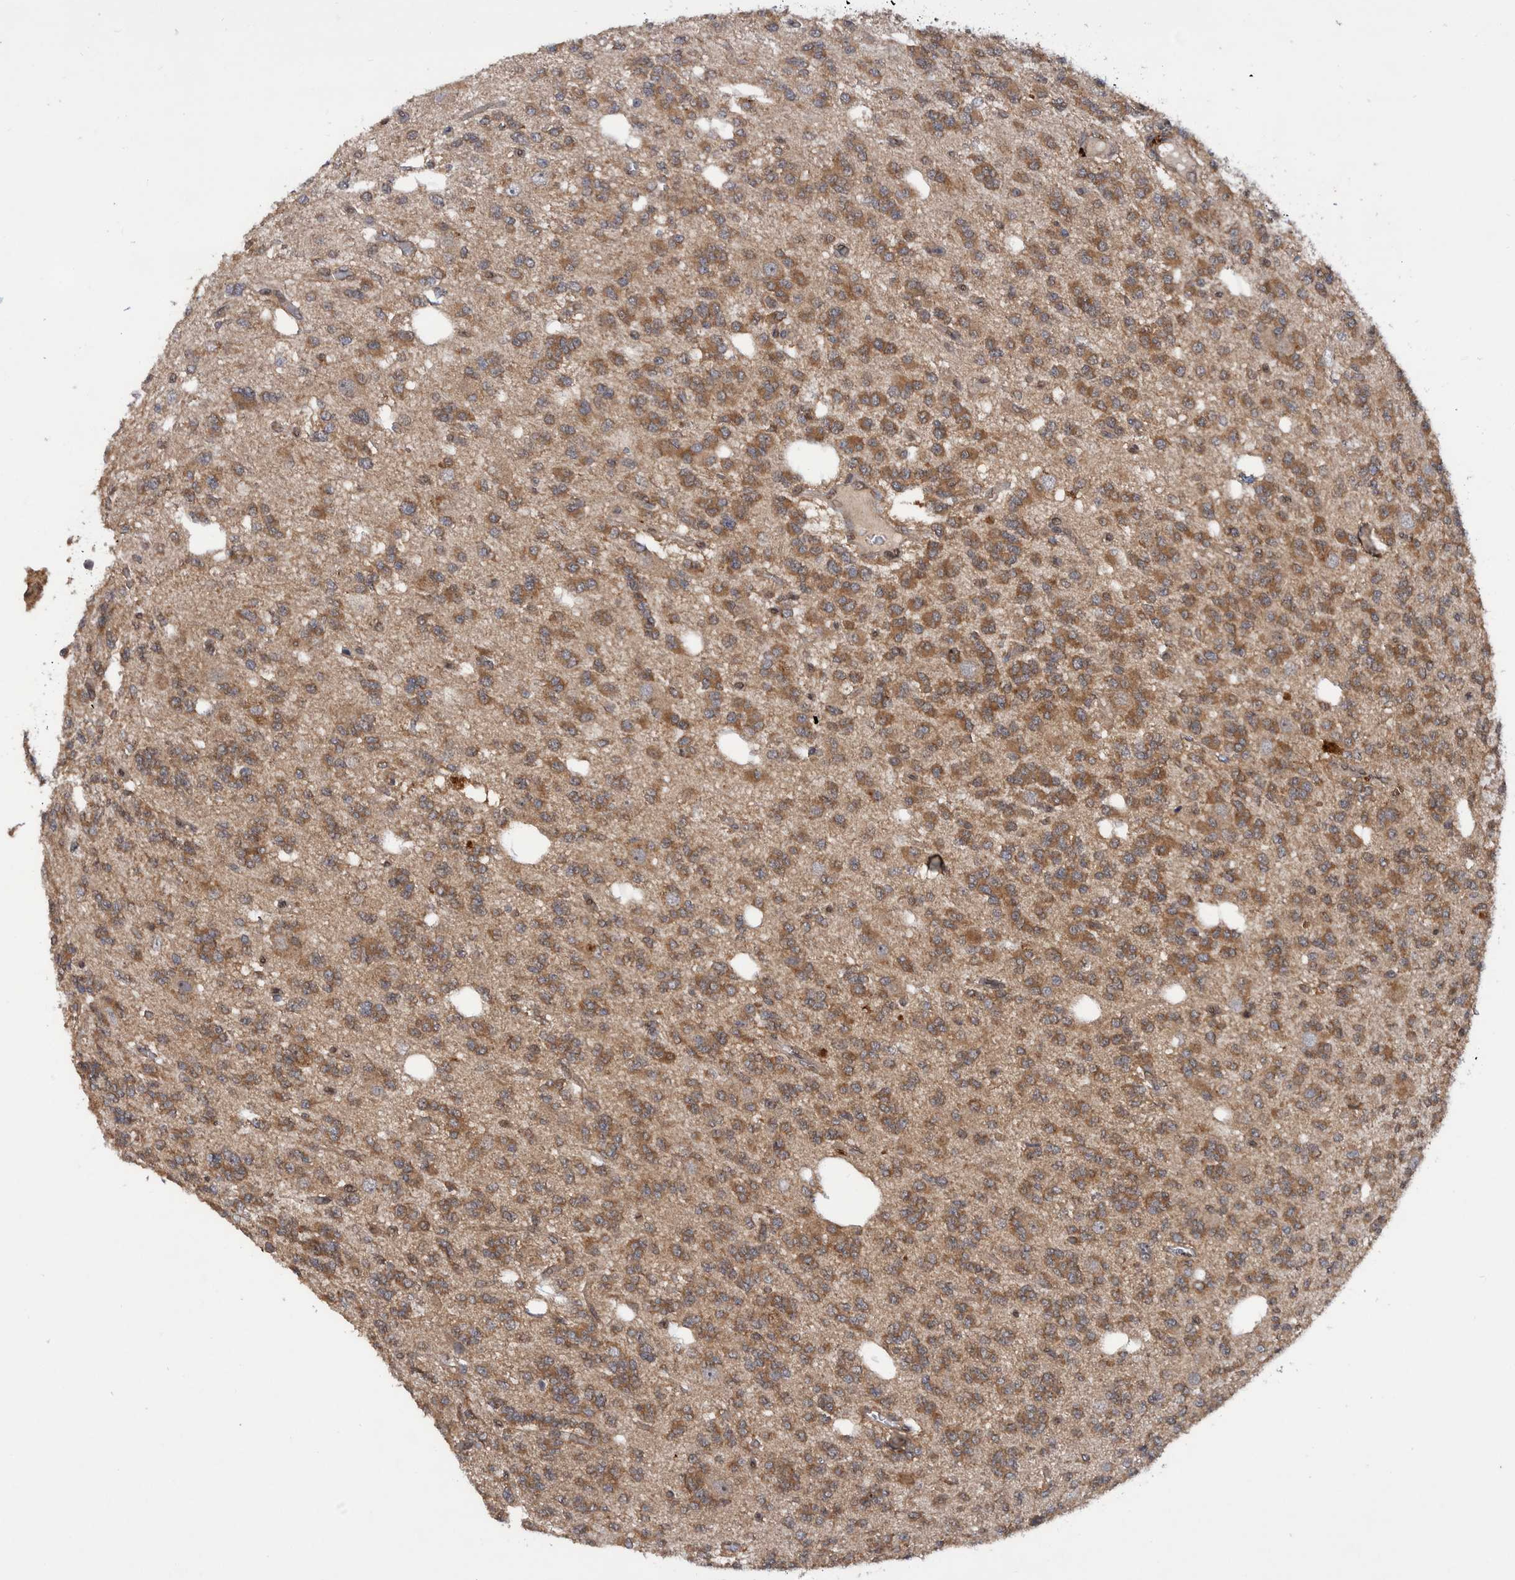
{"staining": {"intensity": "moderate", "quantity": ">75%", "location": "cytoplasmic/membranous"}, "tissue": "glioma", "cell_type": "Tumor cells", "image_type": "cancer", "snomed": [{"axis": "morphology", "description": "Glioma, malignant, Low grade"}, {"axis": "topography", "description": "Brain"}], "caption": "The photomicrograph reveals a brown stain indicating the presence of a protein in the cytoplasmic/membranous of tumor cells in glioma.", "gene": "PLPBP", "patient": {"sex": "male", "age": 38}}